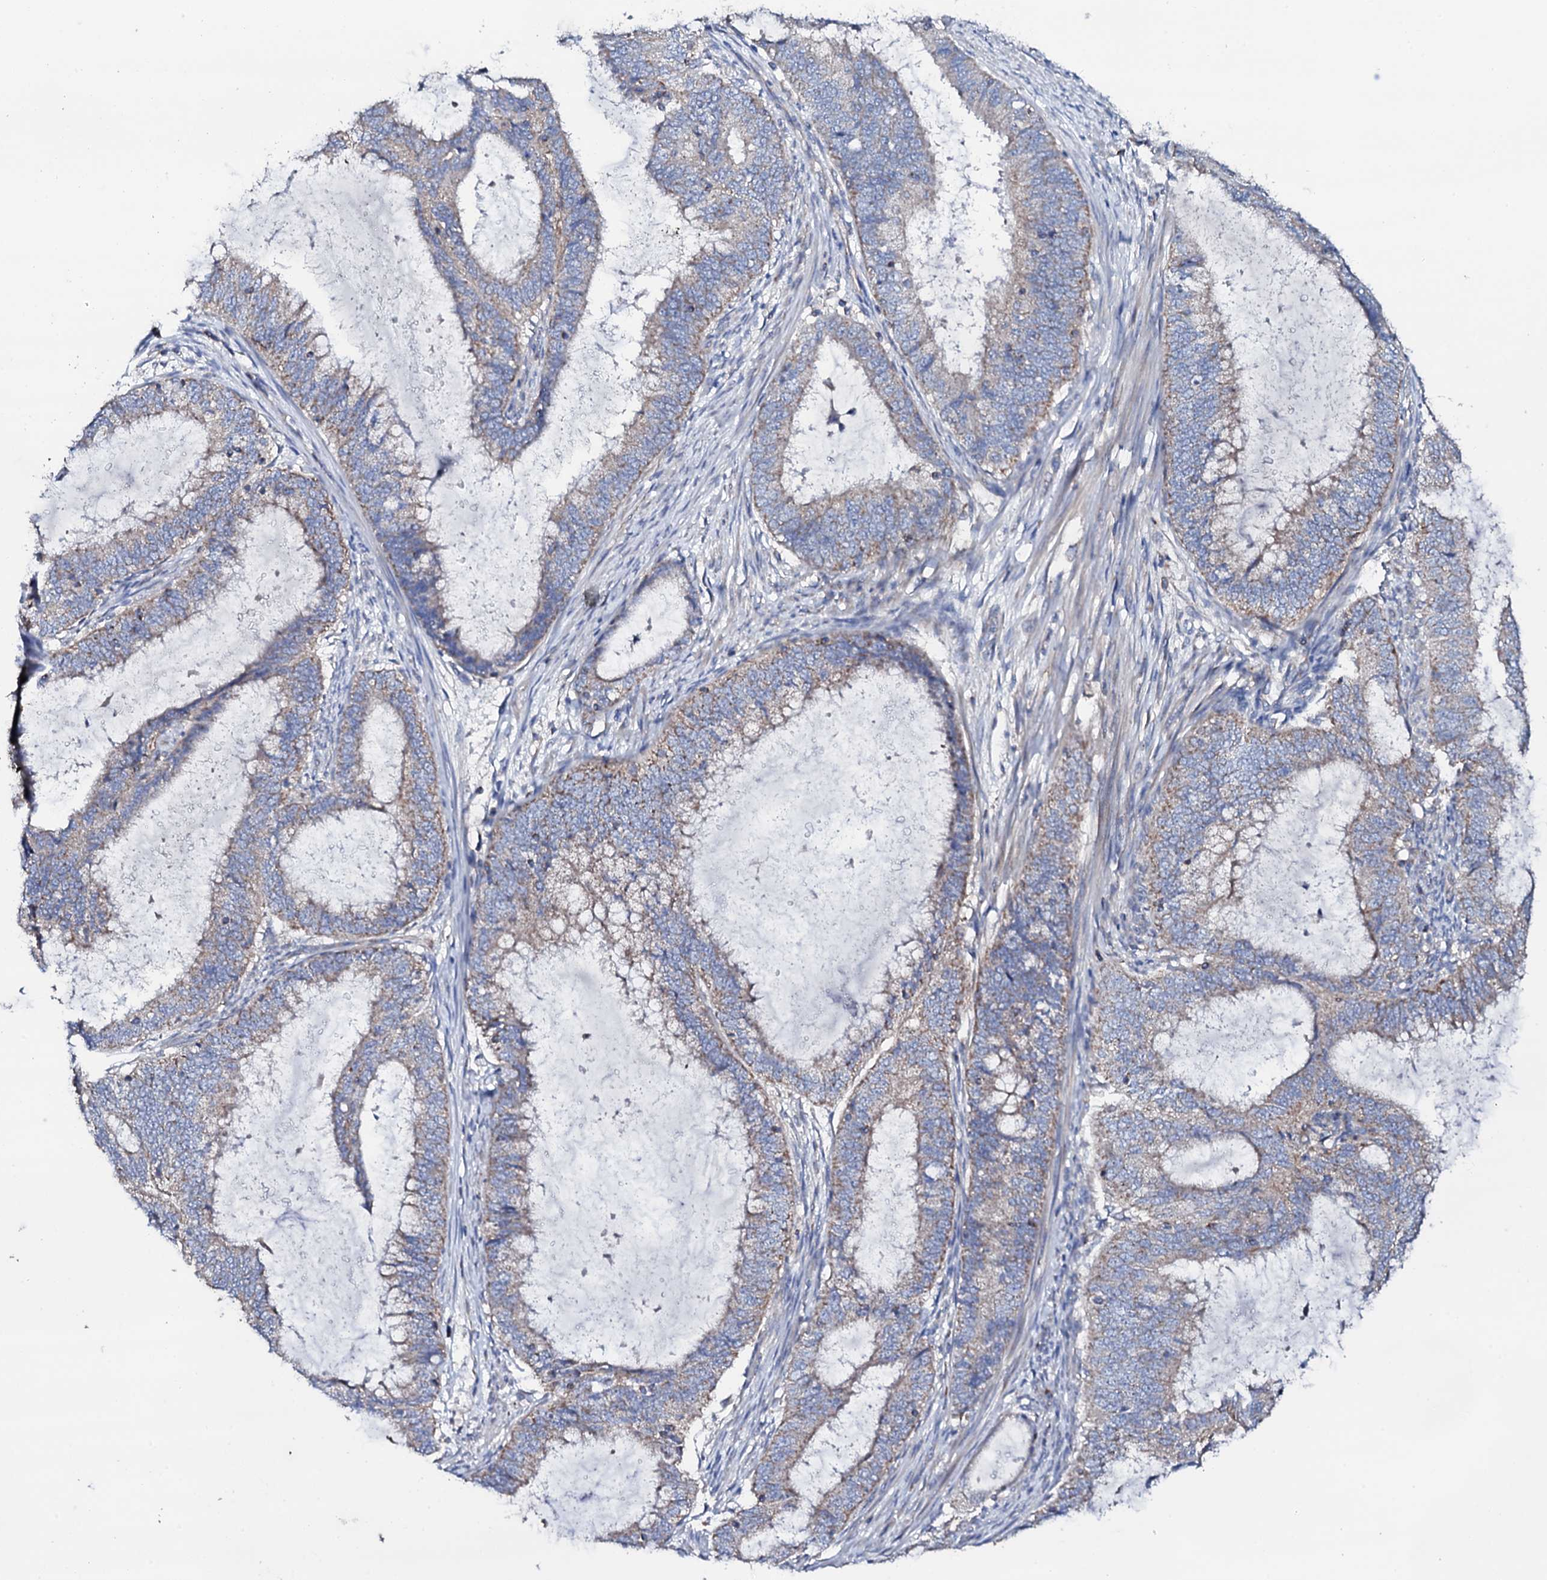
{"staining": {"intensity": "weak", "quantity": "<25%", "location": "cytoplasmic/membranous"}, "tissue": "endometrial cancer", "cell_type": "Tumor cells", "image_type": "cancer", "snomed": [{"axis": "morphology", "description": "Adenocarcinoma, NOS"}, {"axis": "topography", "description": "Endometrium"}], "caption": "DAB immunohistochemical staining of human endometrial cancer (adenocarcinoma) shows no significant expression in tumor cells.", "gene": "TCAF2", "patient": {"sex": "female", "age": 51}}